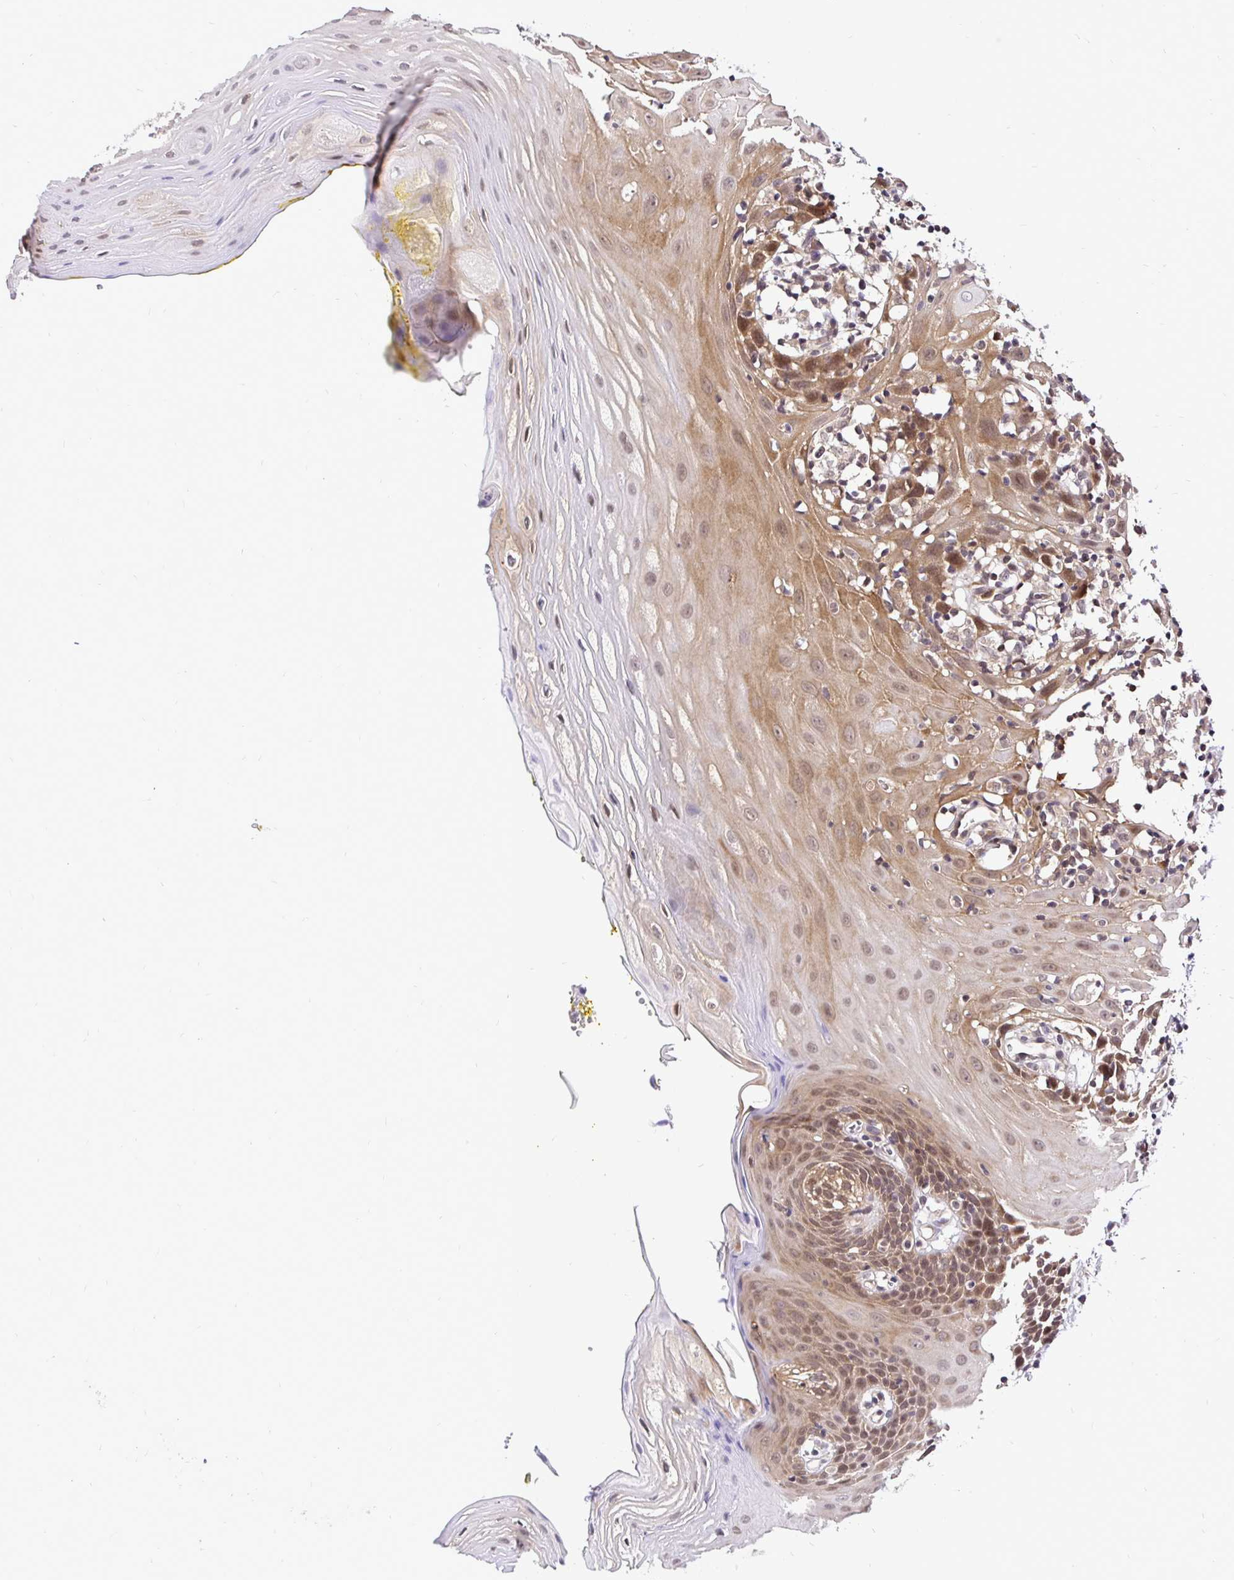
{"staining": {"intensity": "moderate", "quantity": "25%-75%", "location": "cytoplasmic/membranous,nuclear"}, "tissue": "oral mucosa", "cell_type": "Squamous epithelial cells", "image_type": "normal", "snomed": [{"axis": "morphology", "description": "Normal tissue, NOS"}, {"axis": "topography", "description": "Oral tissue"}], "caption": "Unremarkable oral mucosa displays moderate cytoplasmic/membranous,nuclear staining in about 25%-75% of squamous epithelial cells, visualized by immunohistochemistry.", "gene": "UBE2M", "patient": {"sex": "female", "age": 81}}